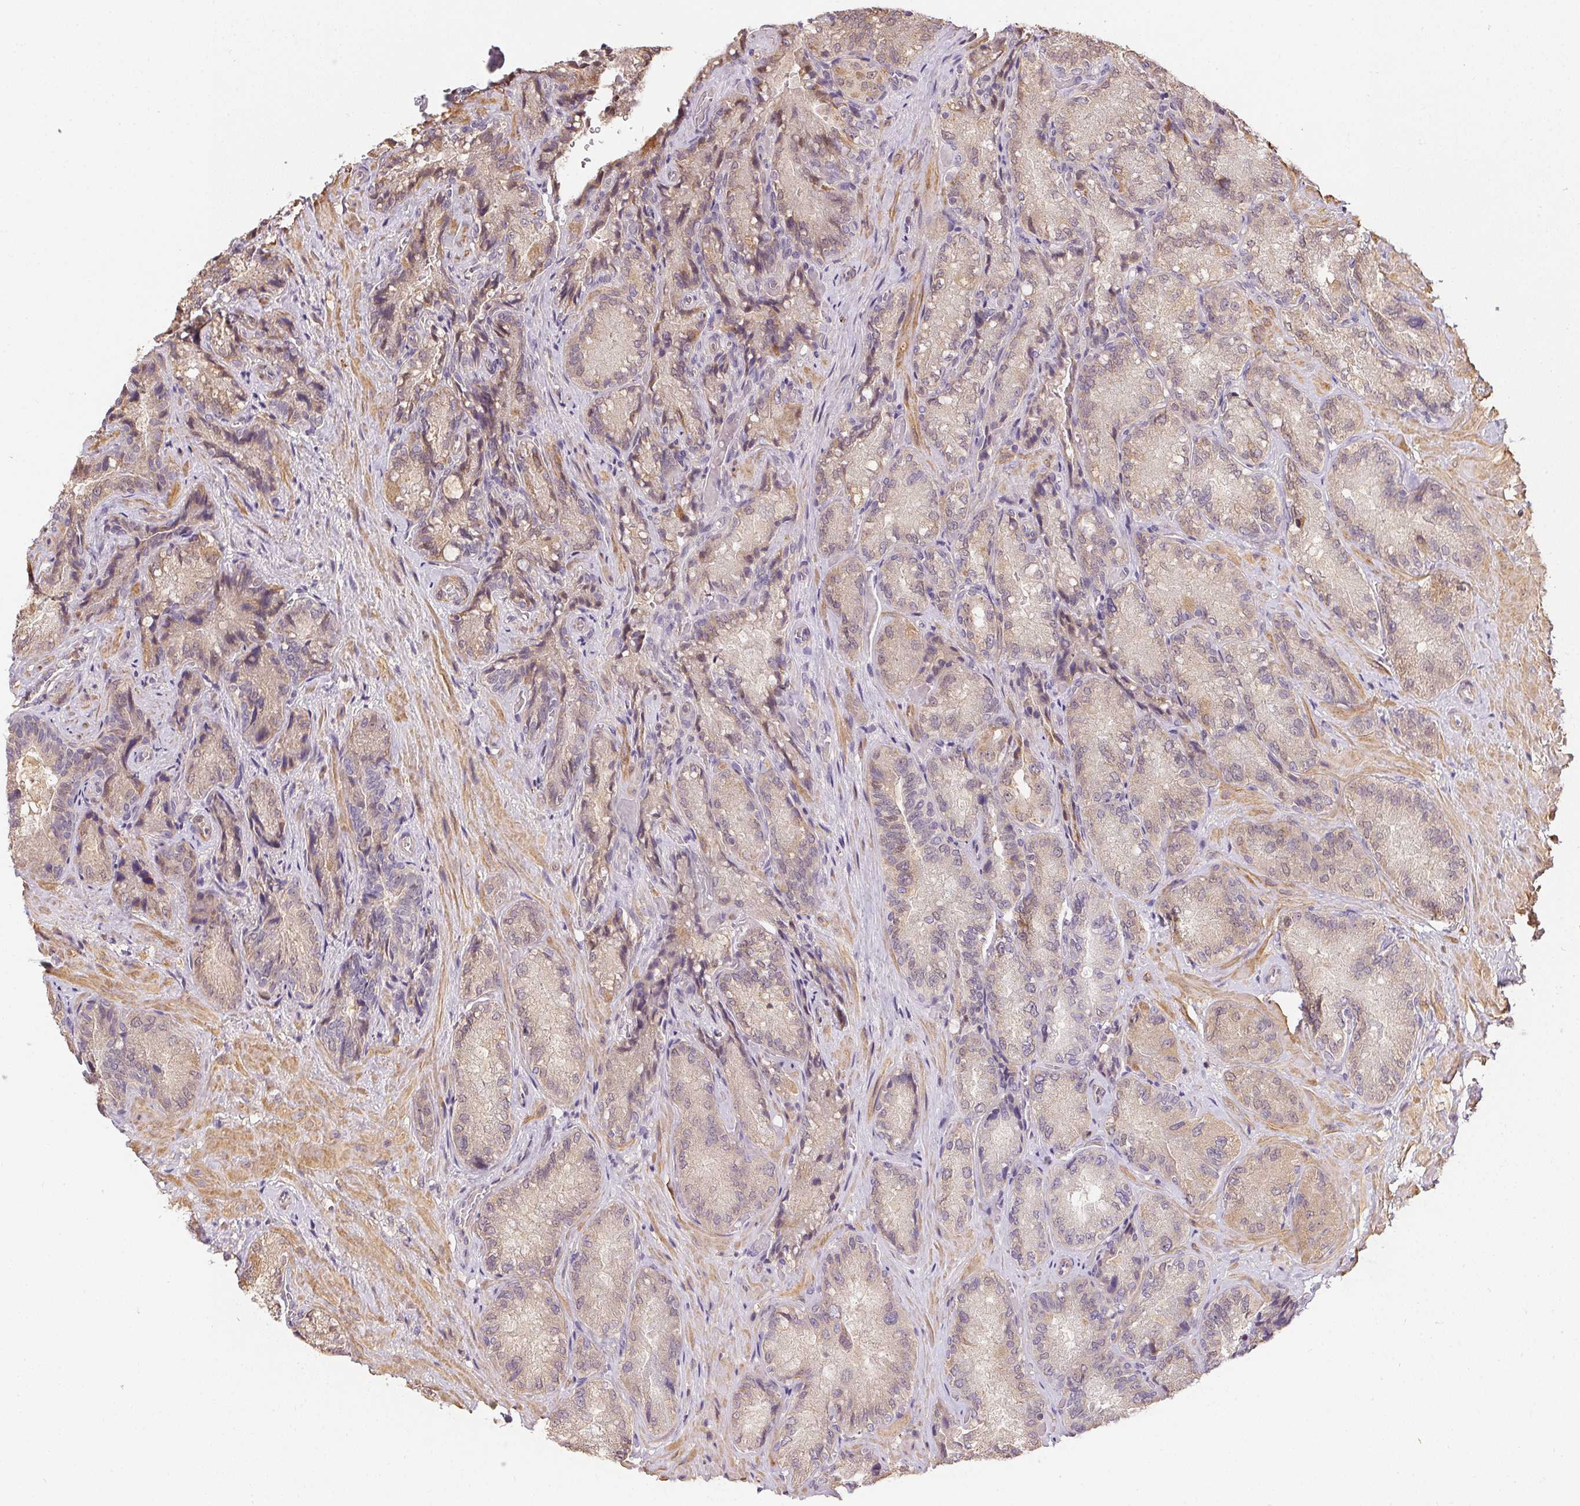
{"staining": {"intensity": "moderate", "quantity": "<25%", "location": "cytoplasmic/membranous"}, "tissue": "seminal vesicle", "cell_type": "Glandular cells", "image_type": "normal", "snomed": [{"axis": "morphology", "description": "Normal tissue, NOS"}, {"axis": "topography", "description": "Seminal veicle"}], "caption": "Human seminal vesicle stained for a protein (brown) displays moderate cytoplasmic/membranous positive staining in approximately <25% of glandular cells.", "gene": "REV3L", "patient": {"sex": "male", "age": 57}}